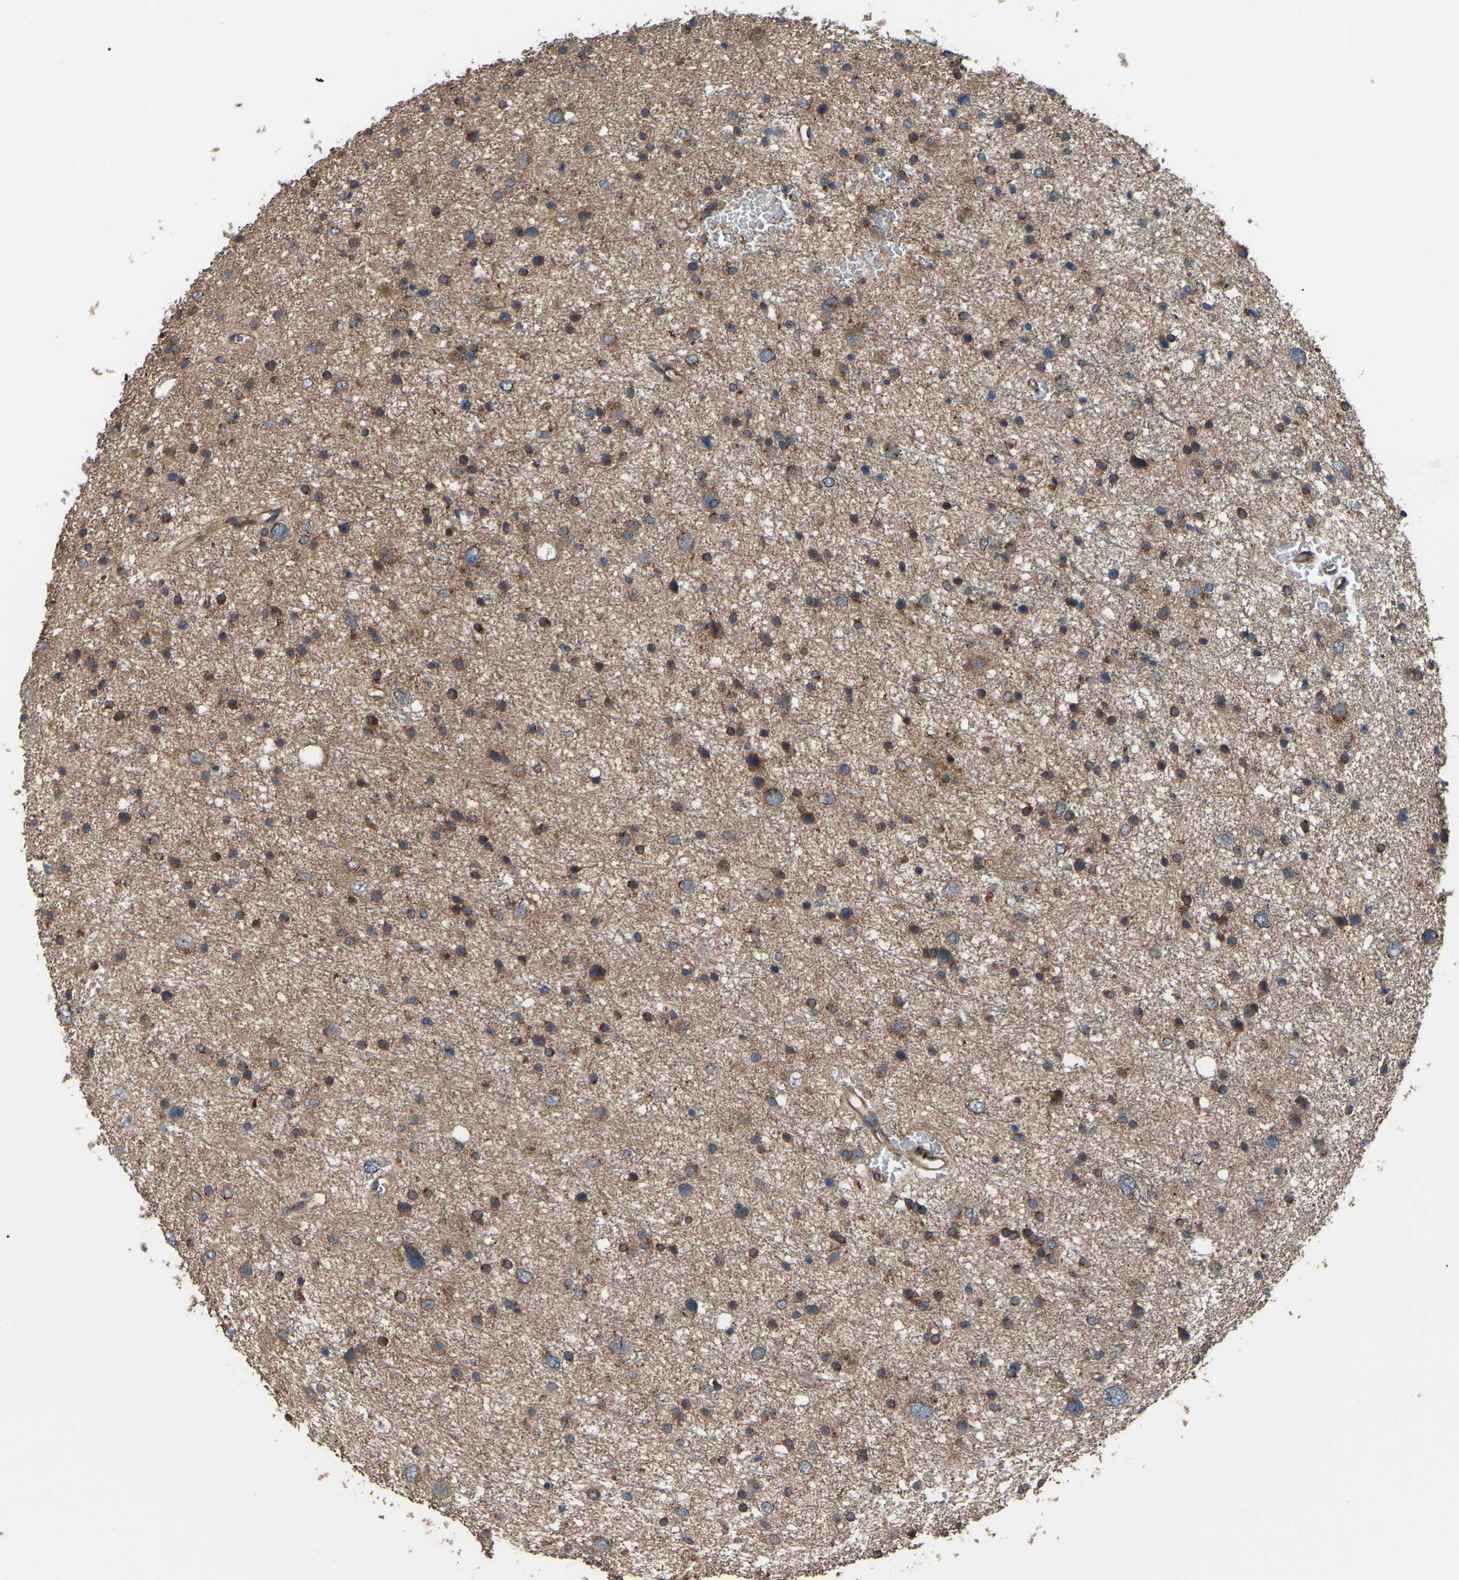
{"staining": {"intensity": "moderate", "quantity": ">75%", "location": "cytoplasmic/membranous"}, "tissue": "glioma", "cell_type": "Tumor cells", "image_type": "cancer", "snomed": [{"axis": "morphology", "description": "Glioma, malignant, Low grade"}, {"axis": "topography", "description": "Brain"}], "caption": "Glioma stained with DAB immunohistochemistry exhibits medium levels of moderate cytoplasmic/membranous expression in approximately >75% of tumor cells.", "gene": "GCC1", "patient": {"sex": "female", "age": 37}}